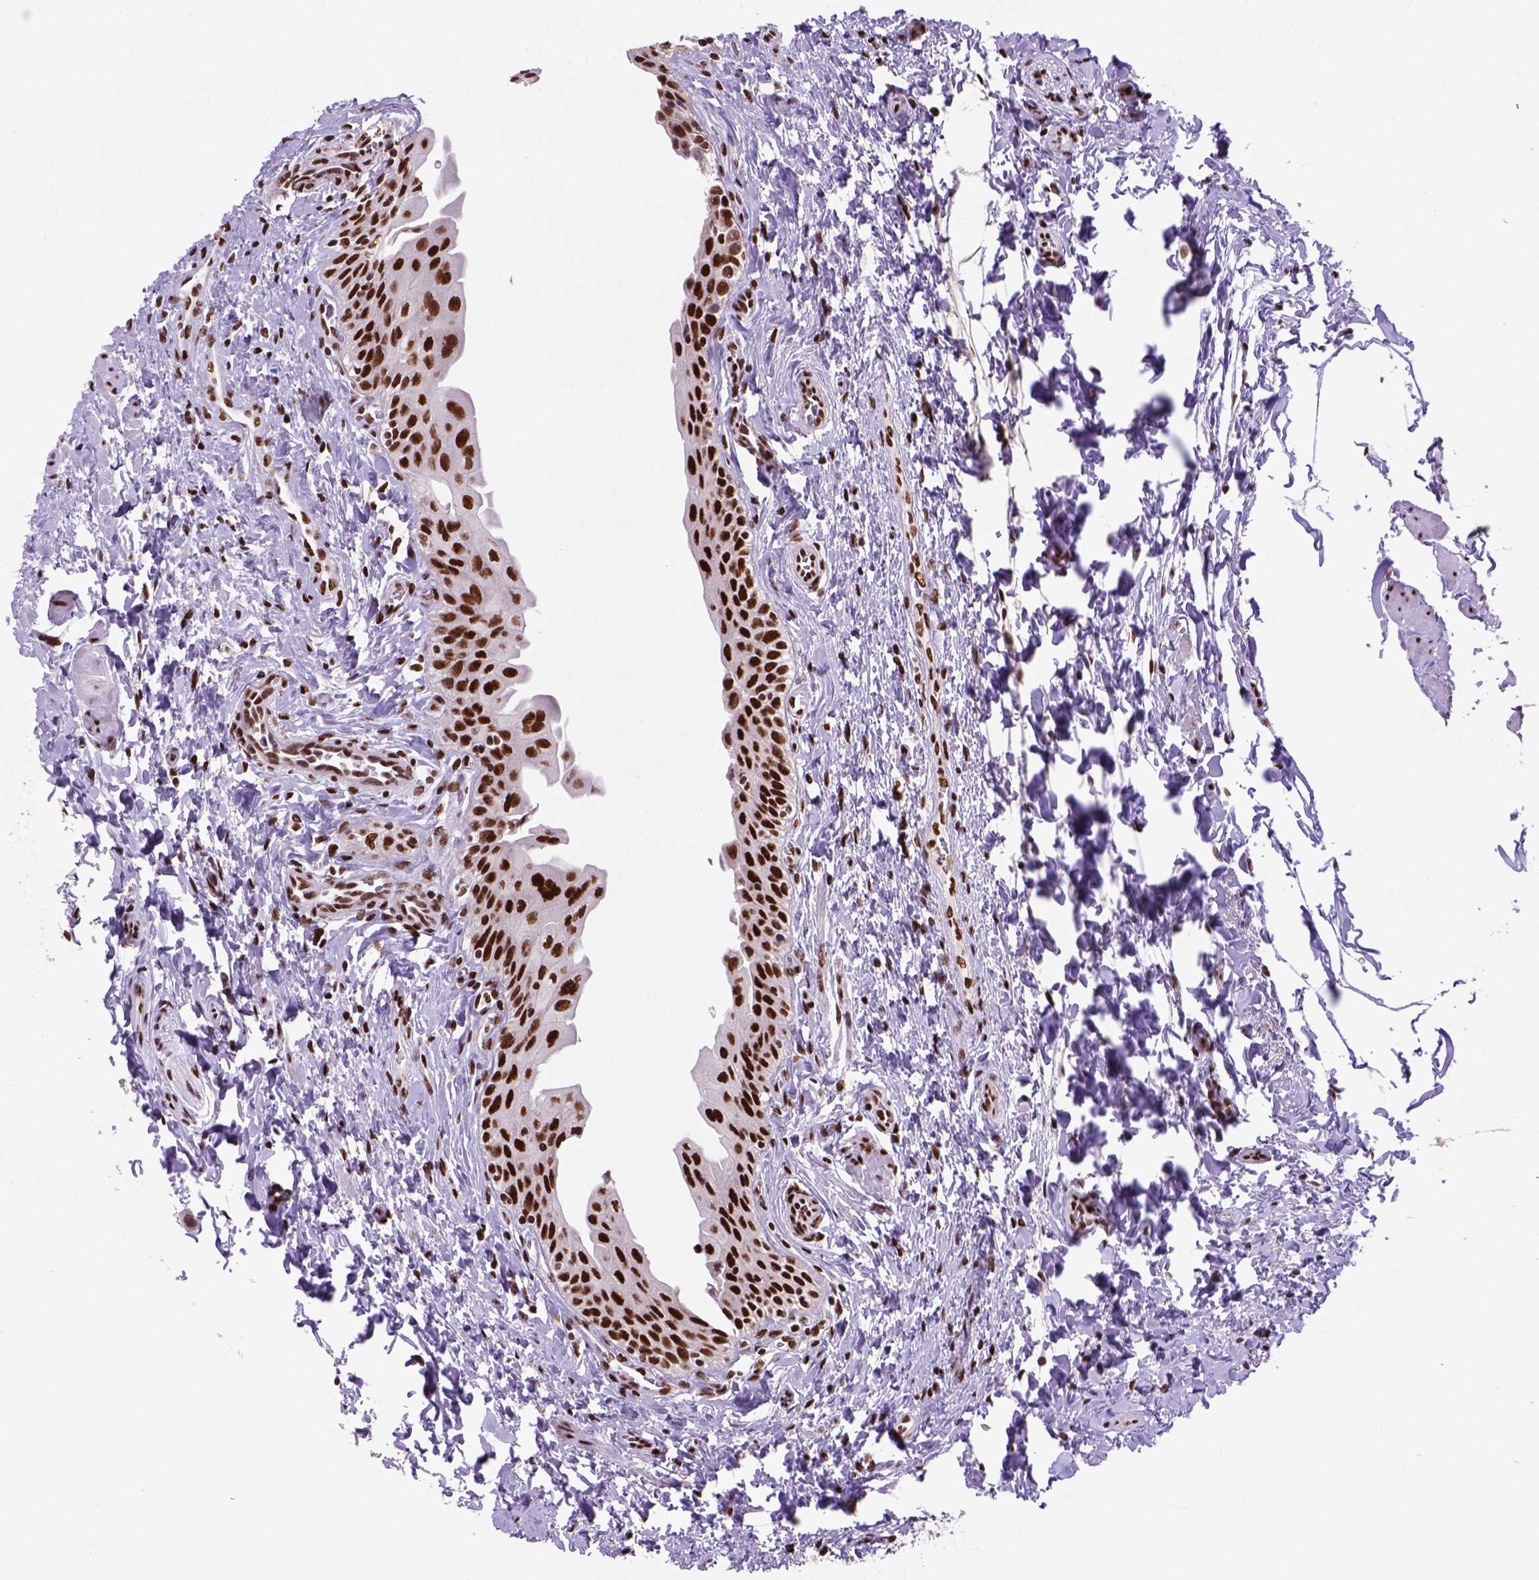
{"staining": {"intensity": "strong", "quantity": ">75%", "location": "nuclear"}, "tissue": "urinary bladder", "cell_type": "Urothelial cells", "image_type": "normal", "snomed": [{"axis": "morphology", "description": "Normal tissue, NOS"}, {"axis": "topography", "description": "Urinary bladder"}], "caption": "Immunohistochemistry (IHC) histopathology image of benign urinary bladder: urinary bladder stained using immunohistochemistry shows high levels of strong protein expression localized specifically in the nuclear of urothelial cells, appearing as a nuclear brown color.", "gene": "NSMCE2", "patient": {"sex": "male", "age": 56}}